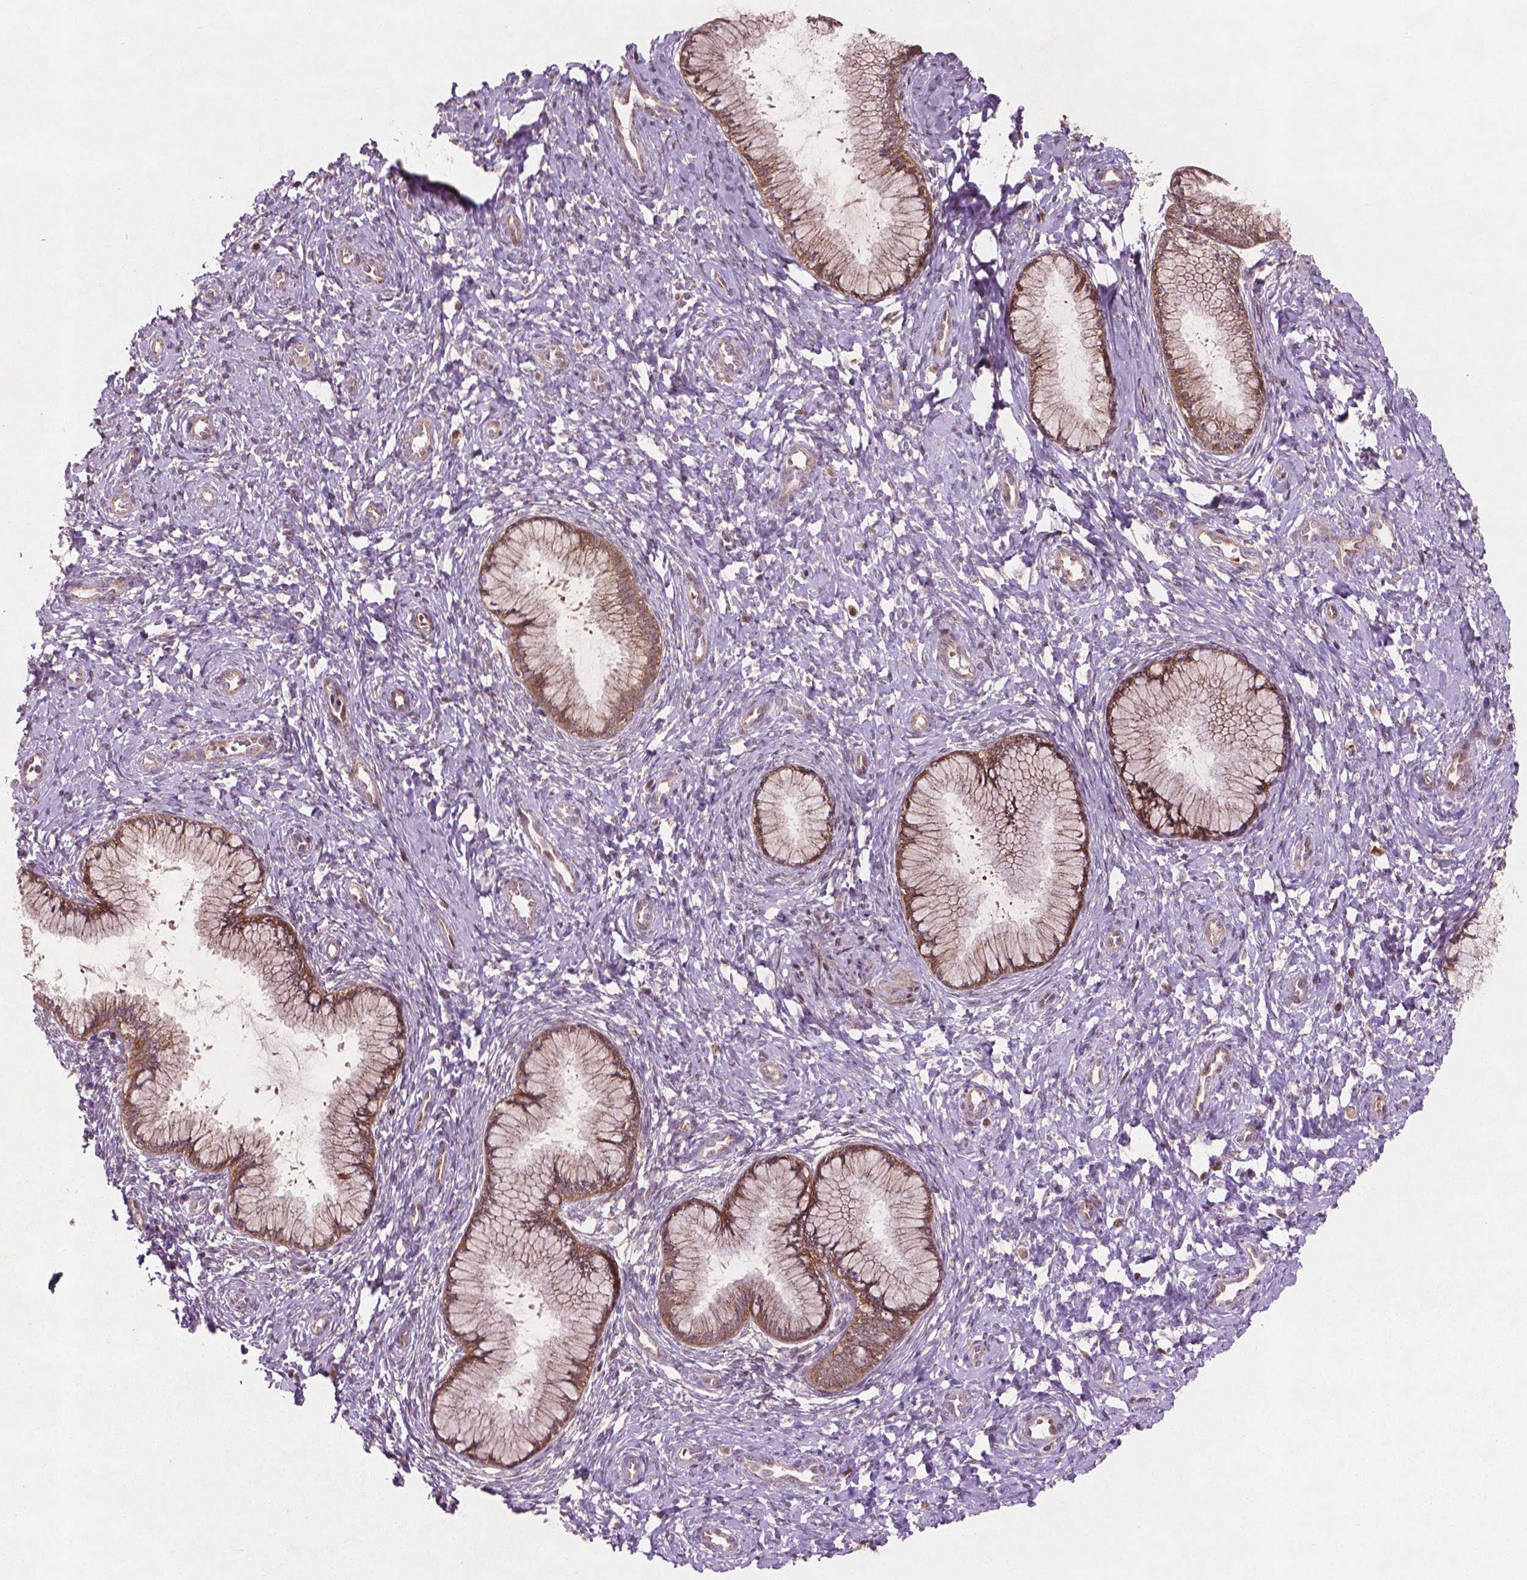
{"staining": {"intensity": "moderate", "quantity": ">75%", "location": "cytoplasmic/membranous"}, "tissue": "cervix", "cell_type": "Glandular cells", "image_type": "normal", "snomed": [{"axis": "morphology", "description": "Normal tissue, NOS"}, {"axis": "topography", "description": "Cervix"}], "caption": "Glandular cells reveal moderate cytoplasmic/membranous staining in about >75% of cells in unremarkable cervix. (DAB (3,3'-diaminobenzidine) = brown stain, brightfield microscopy at high magnification).", "gene": "B3GALNT2", "patient": {"sex": "female", "age": 37}}